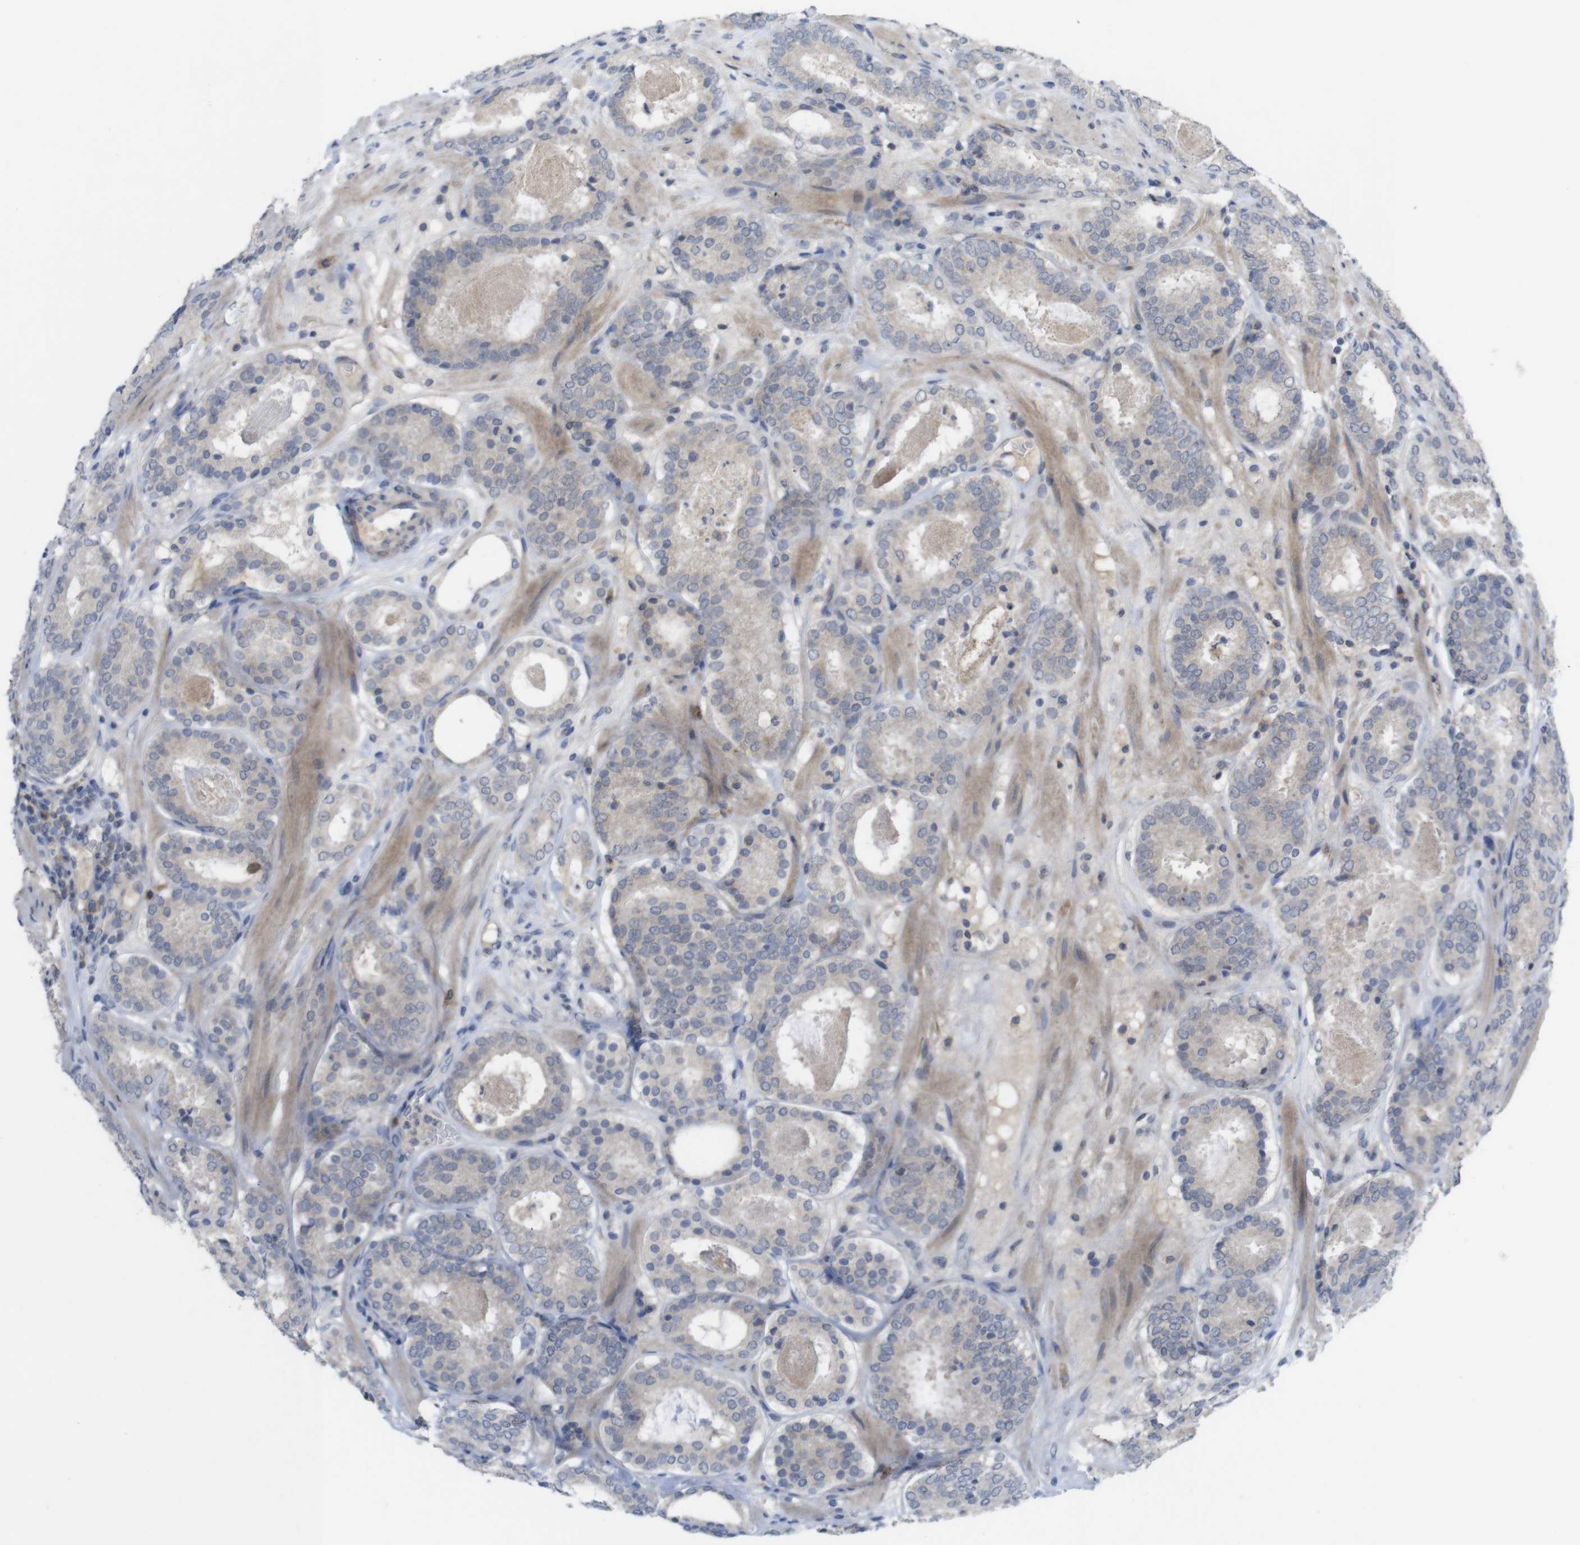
{"staining": {"intensity": "weak", "quantity": "25%-75%", "location": "cytoplasmic/membranous"}, "tissue": "prostate cancer", "cell_type": "Tumor cells", "image_type": "cancer", "snomed": [{"axis": "morphology", "description": "Adenocarcinoma, Low grade"}, {"axis": "topography", "description": "Prostate"}], "caption": "A photomicrograph of human prostate cancer stained for a protein reveals weak cytoplasmic/membranous brown staining in tumor cells.", "gene": "SLAMF7", "patient": {"sex": "male", "age": 69}}